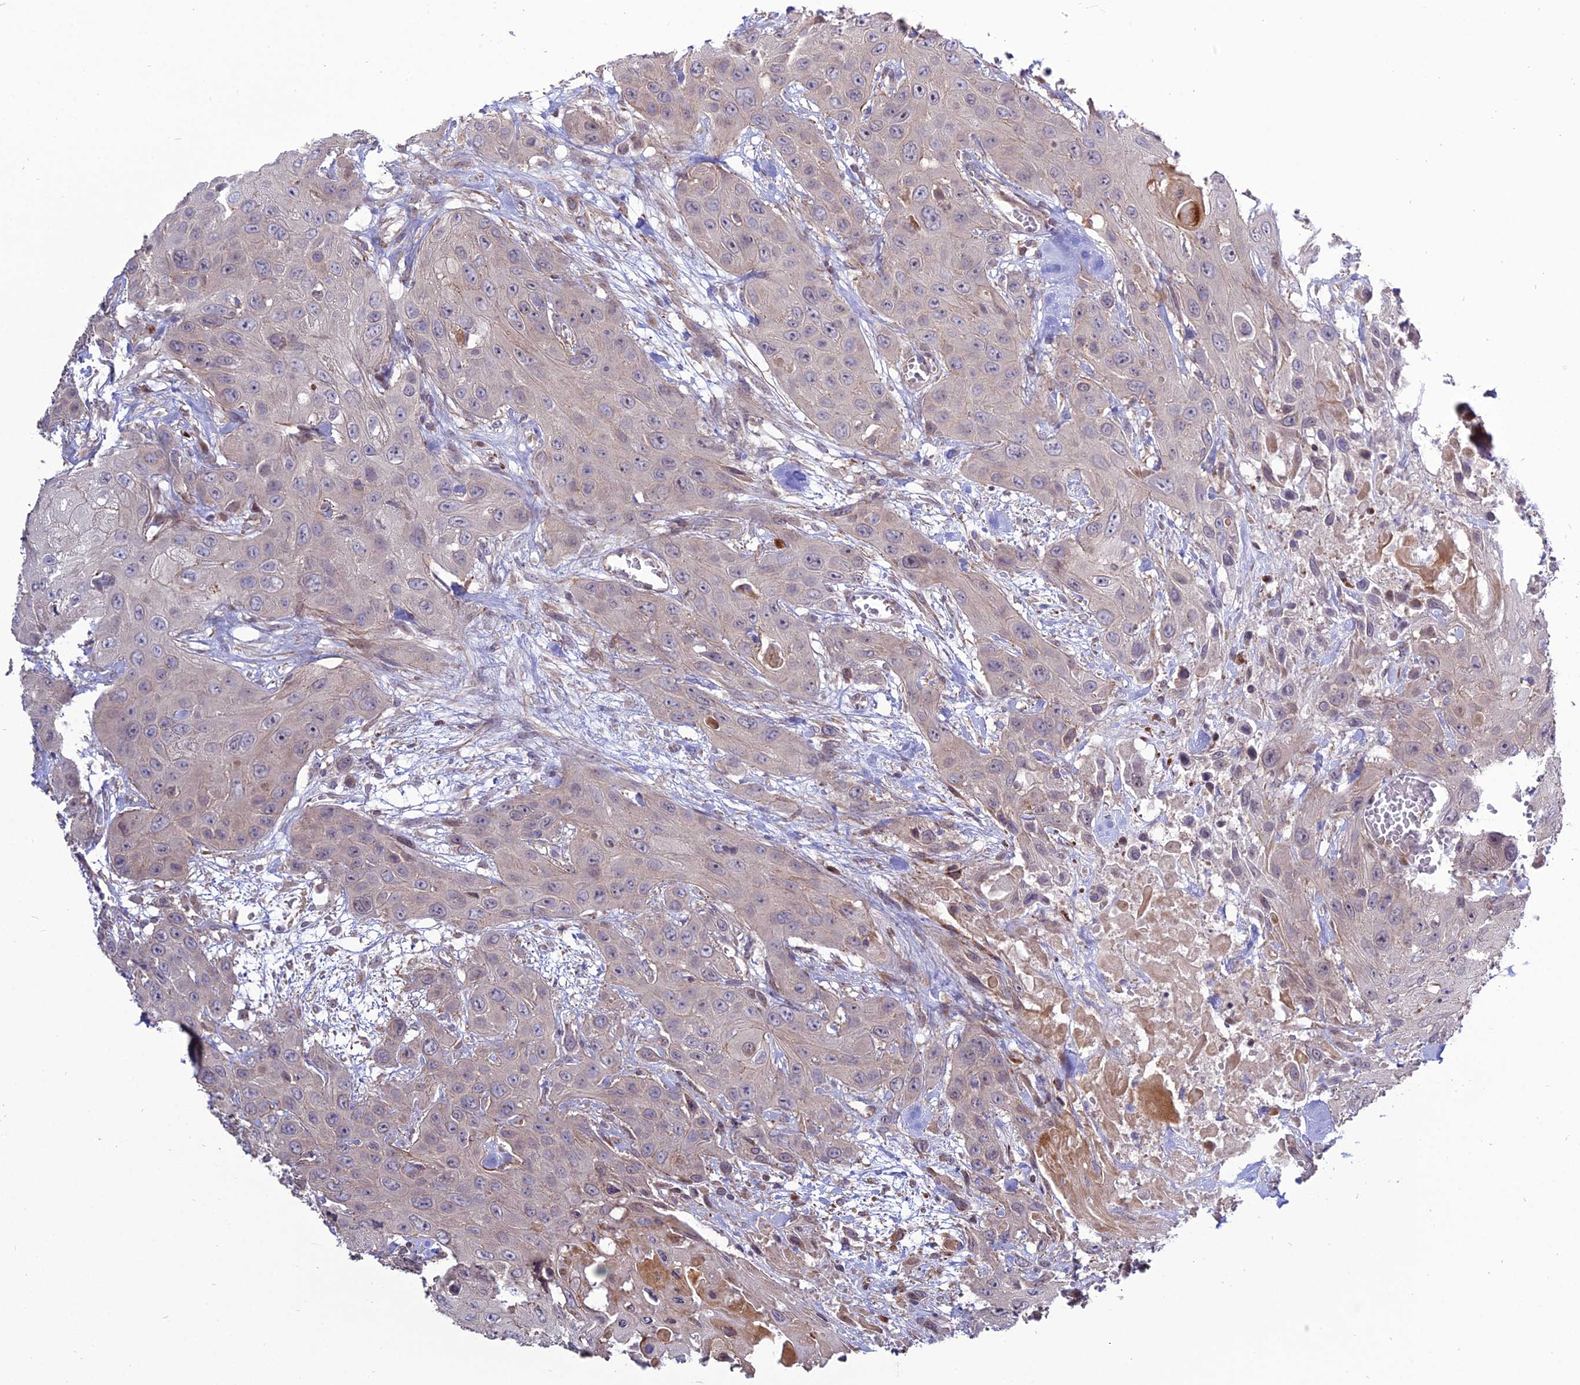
{"staining": {"intensity": "negative", "quantity": "none", "location": "none"}, "tissue": "head and neck cancer", "cell_type": "Tumor cells", "image_type": "cancer", "snomed": [{"axis": "morphology", "description": "Squamous cell carcinoma, NOS"}, {"axis": "topography", "description": "Head-Neck"}], "caption": "An immunohistochemistry (IHC) histopathology image of squamous cell carcinoma (head and neck) is shown. There is no staining in tumor cells of squamous cell carcinoma (head and neck). (Stains: DAB IHC with hematoxylin counter stain, Microscopy: brightfield microscopy at high magnification).", "gene": "TSPYL2", "patient": {"sex": "male", "age": 81}}